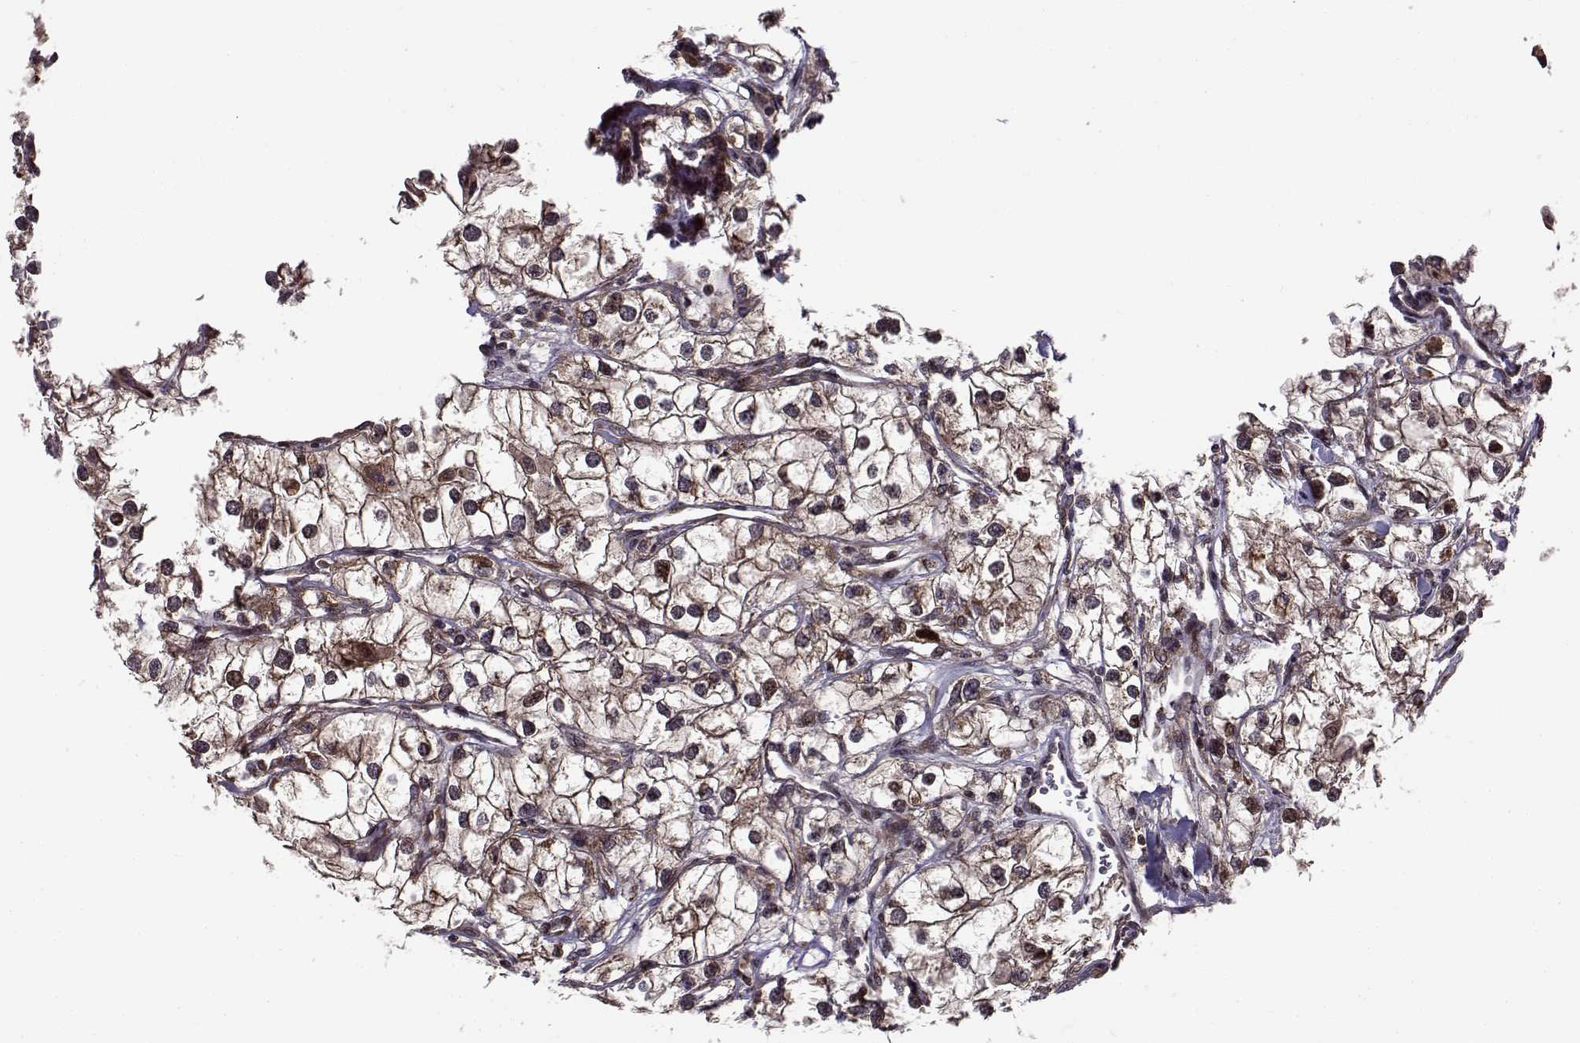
{"staining": {"intensity": "strong", "quantity": ">75%", "location": "cytoplasmic/membranous"}, "tissue": "renal cancer", "cell_type": "Tumor cells", "image_type": "cancer", "snomed": [{"axis": "morphology", "description": "Adenocarcinoma, NOS"}, {"axis": "topography", "description": "Kidney"}], "caption": "The photomicrograph shows staining of renal cancer (adenocarcinoma), revealing strong cytoplasmic/membranous protein positivity (brown color) within tumor cells. (DAB (3,3'-diaminobenzidine) IHC, brown staining for protein, blue staining for nuclei).", "gene": "RPL31", "patient": {"sex": "male", "age": 59}}